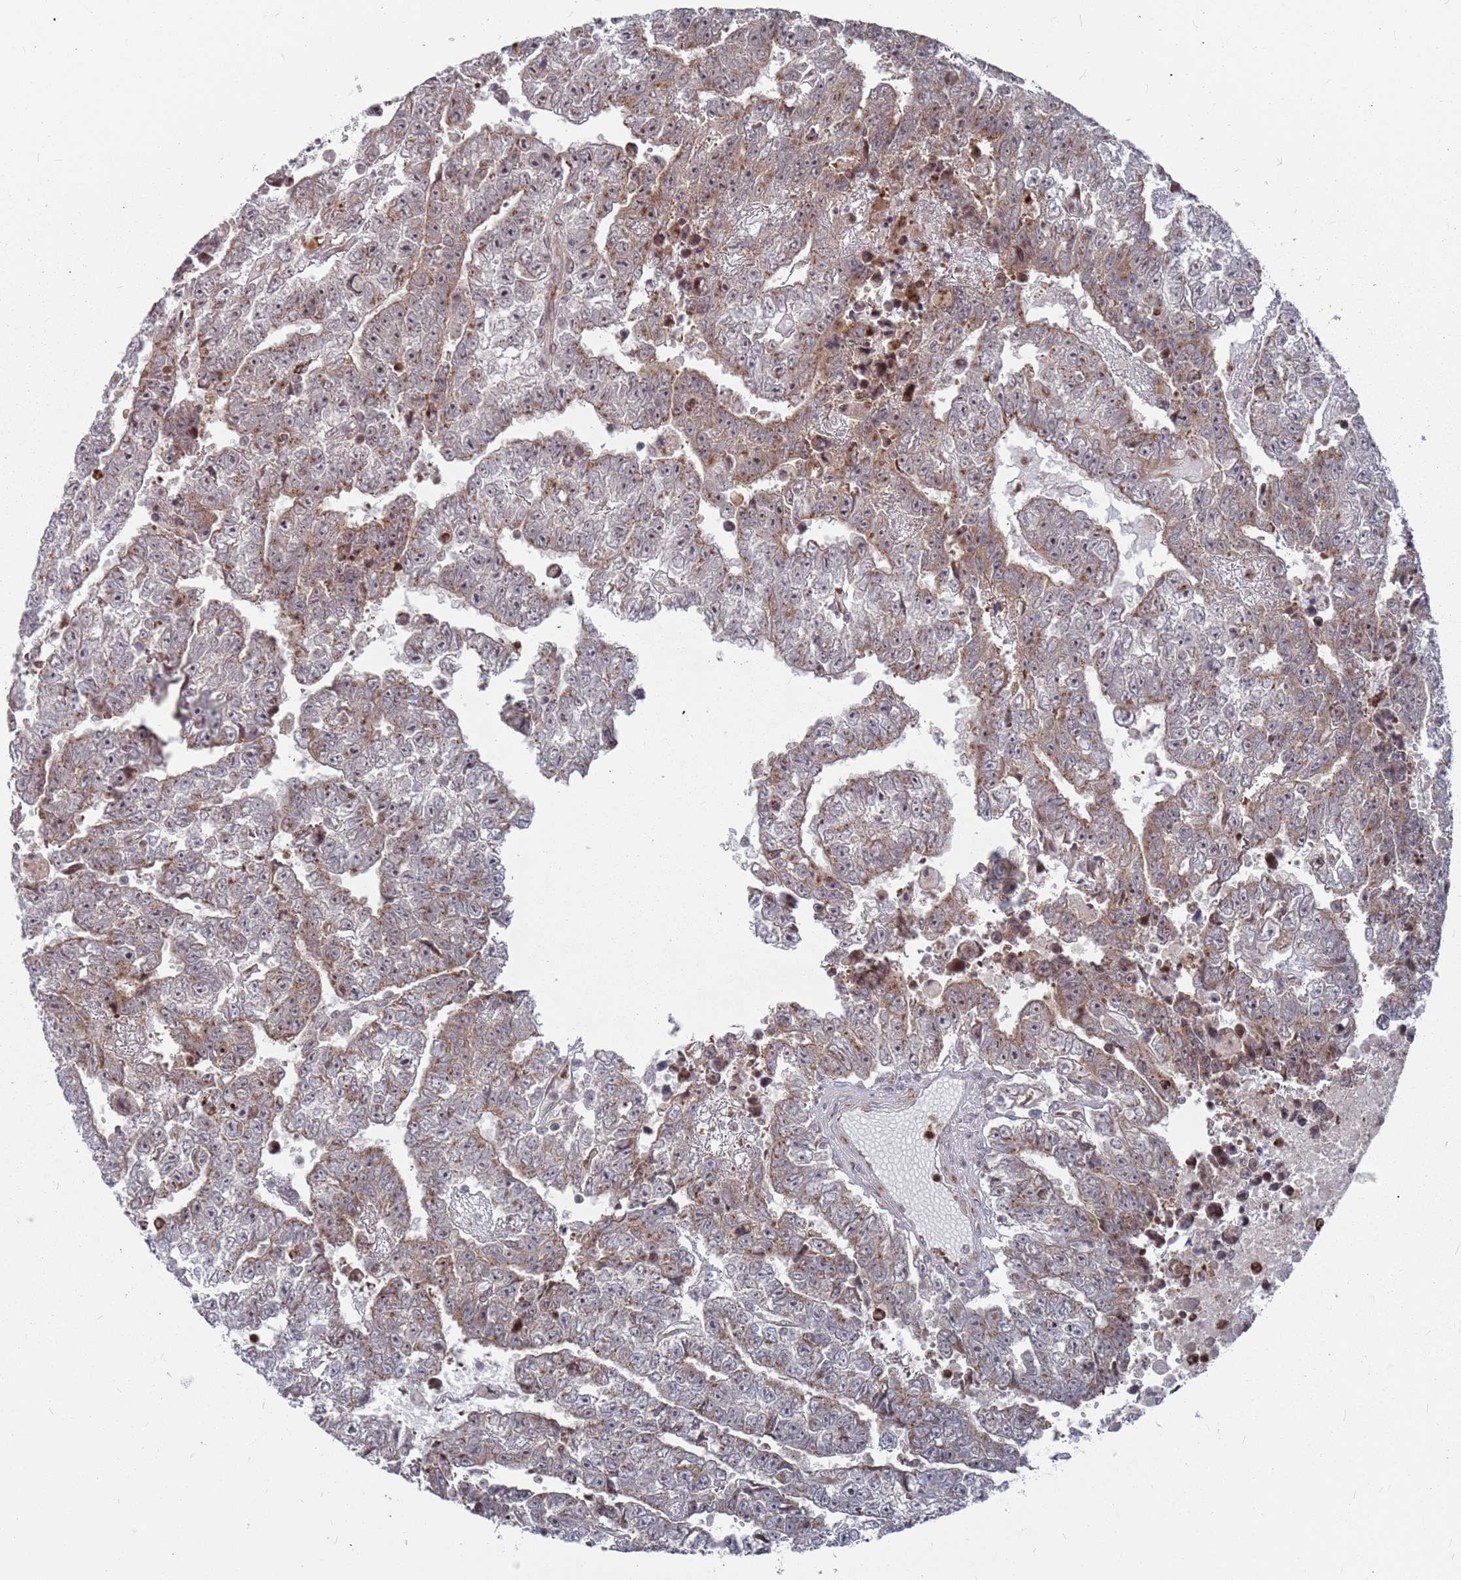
{"staining": {"intensity": "moderate", "quantity": "25%-75%", "location": "cytoplasmic/membranous"}, "tissue": "testis cancer", "cell_type": "Tumor cells", "image_type": "cancer", "snomed": [{"axis": "morphology", "description": "Carcinoma, Embryonal, NOS"}, {"axis": "topography", "description": "Testis"}], "caption": "Moderate cytoplasmic/membranous protein expression is present in about 25%-75% of tumor cells in embryonal carcinoma (testis). The staining is performed using DAB brown chromogen to label protein expression. The nuclei are counter-stained blue using hematoxylin.", "gene": "FMO4", "patient": {"sex": "male", "age": 25}}